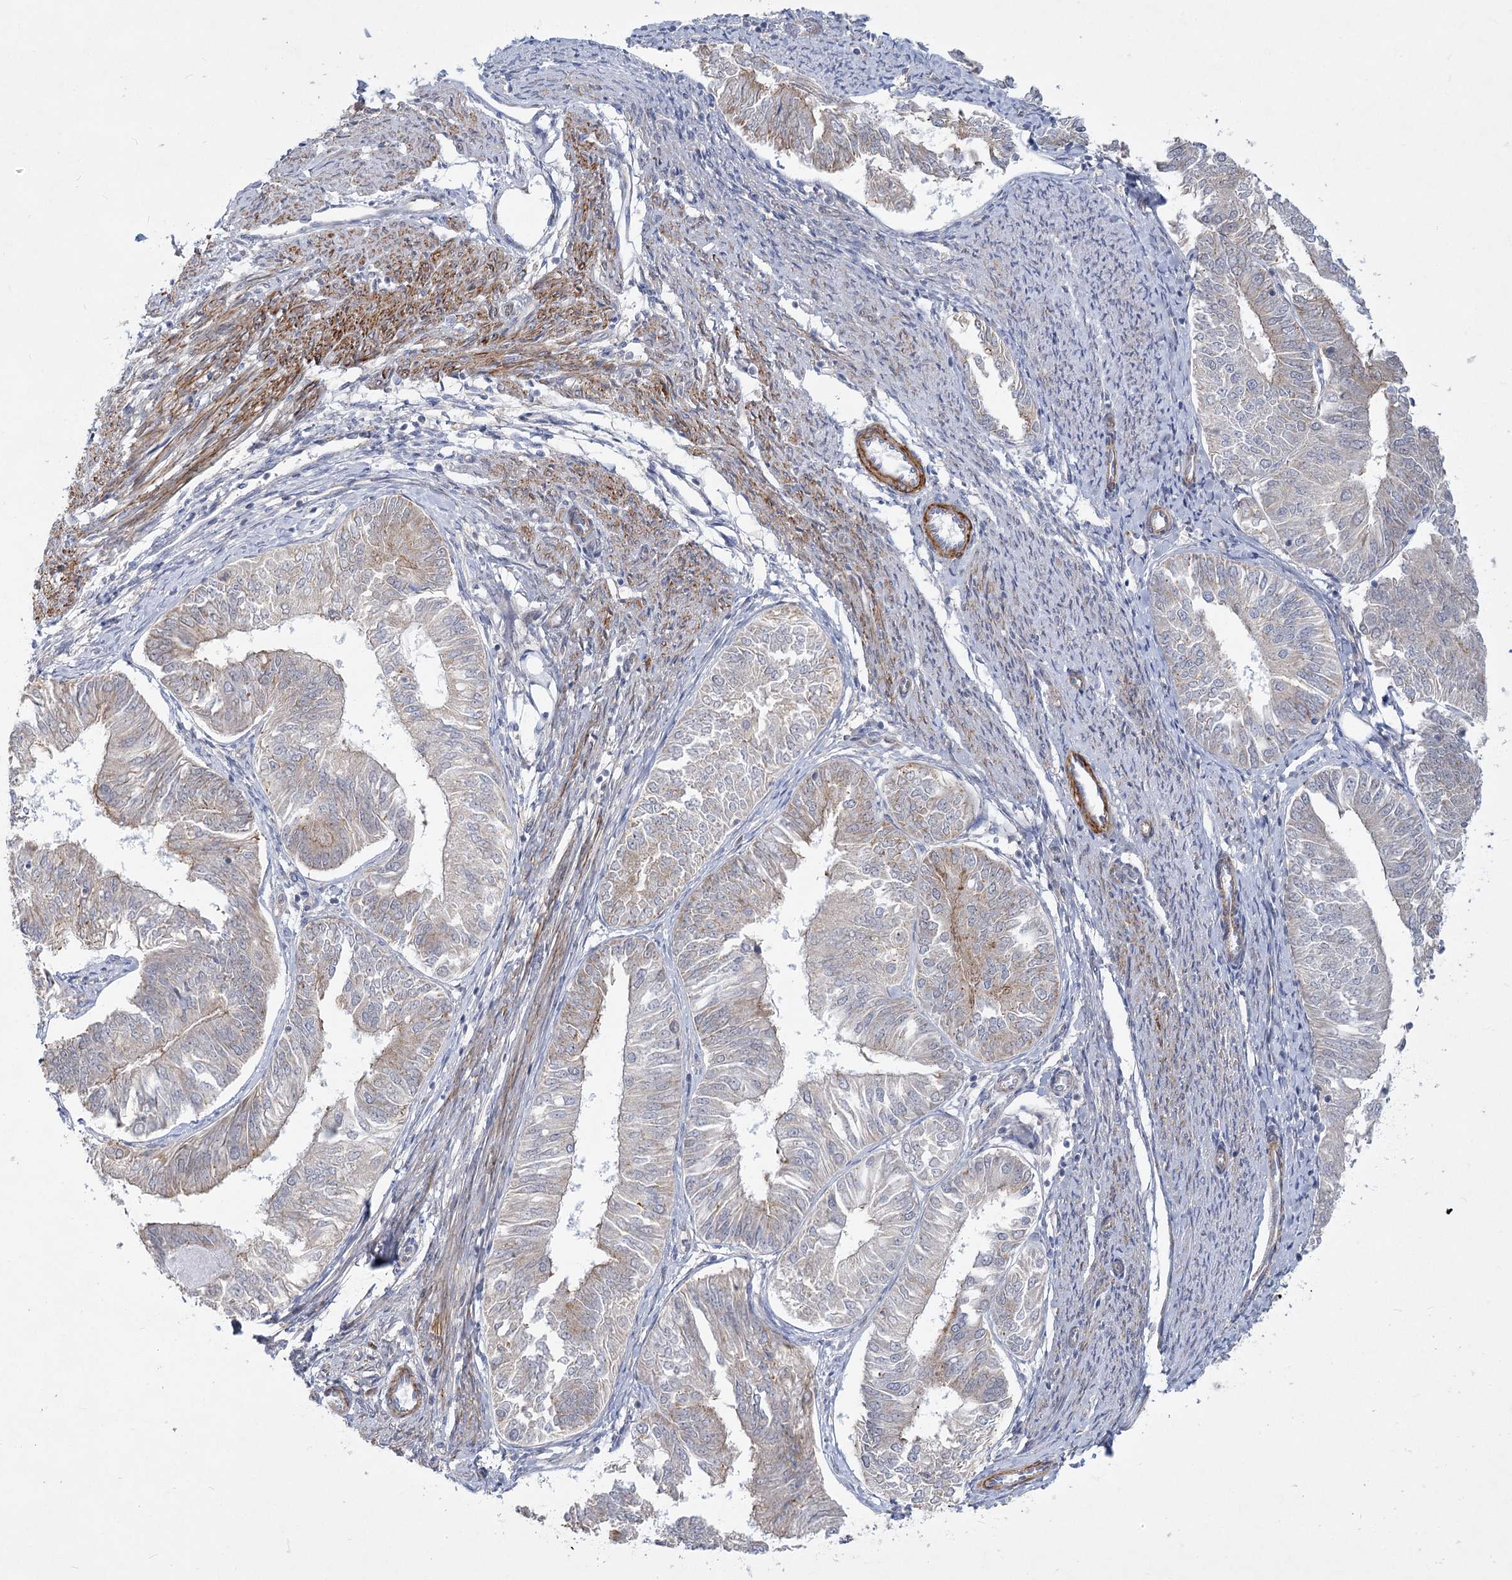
{"staining": {"intensity": "weak", "quantity": "<25%", "location": "cytoplasmic/membranous"}, "tissue": "endometrial cancer", "cell_type": "Tumor cells", "image_type": "cancer", "snomed": [{"axis": "morphology", "description": "Adenocarcinoma, NOS"}, {"axis": "topography", "description": "Endometrium"}], "caption": "Immunohistochemistry micrograph of neoplastic tissue: human endometrial adenocarcinoma stained with DAB (3,3'-diaminobenzidine) exhibits no significant protein staining in tumor cells. (Immunohistochemistry, brightfield microscopy, high magnification).", "gene": "ARSI", "patient": {"sex": "female", "age": 58}}